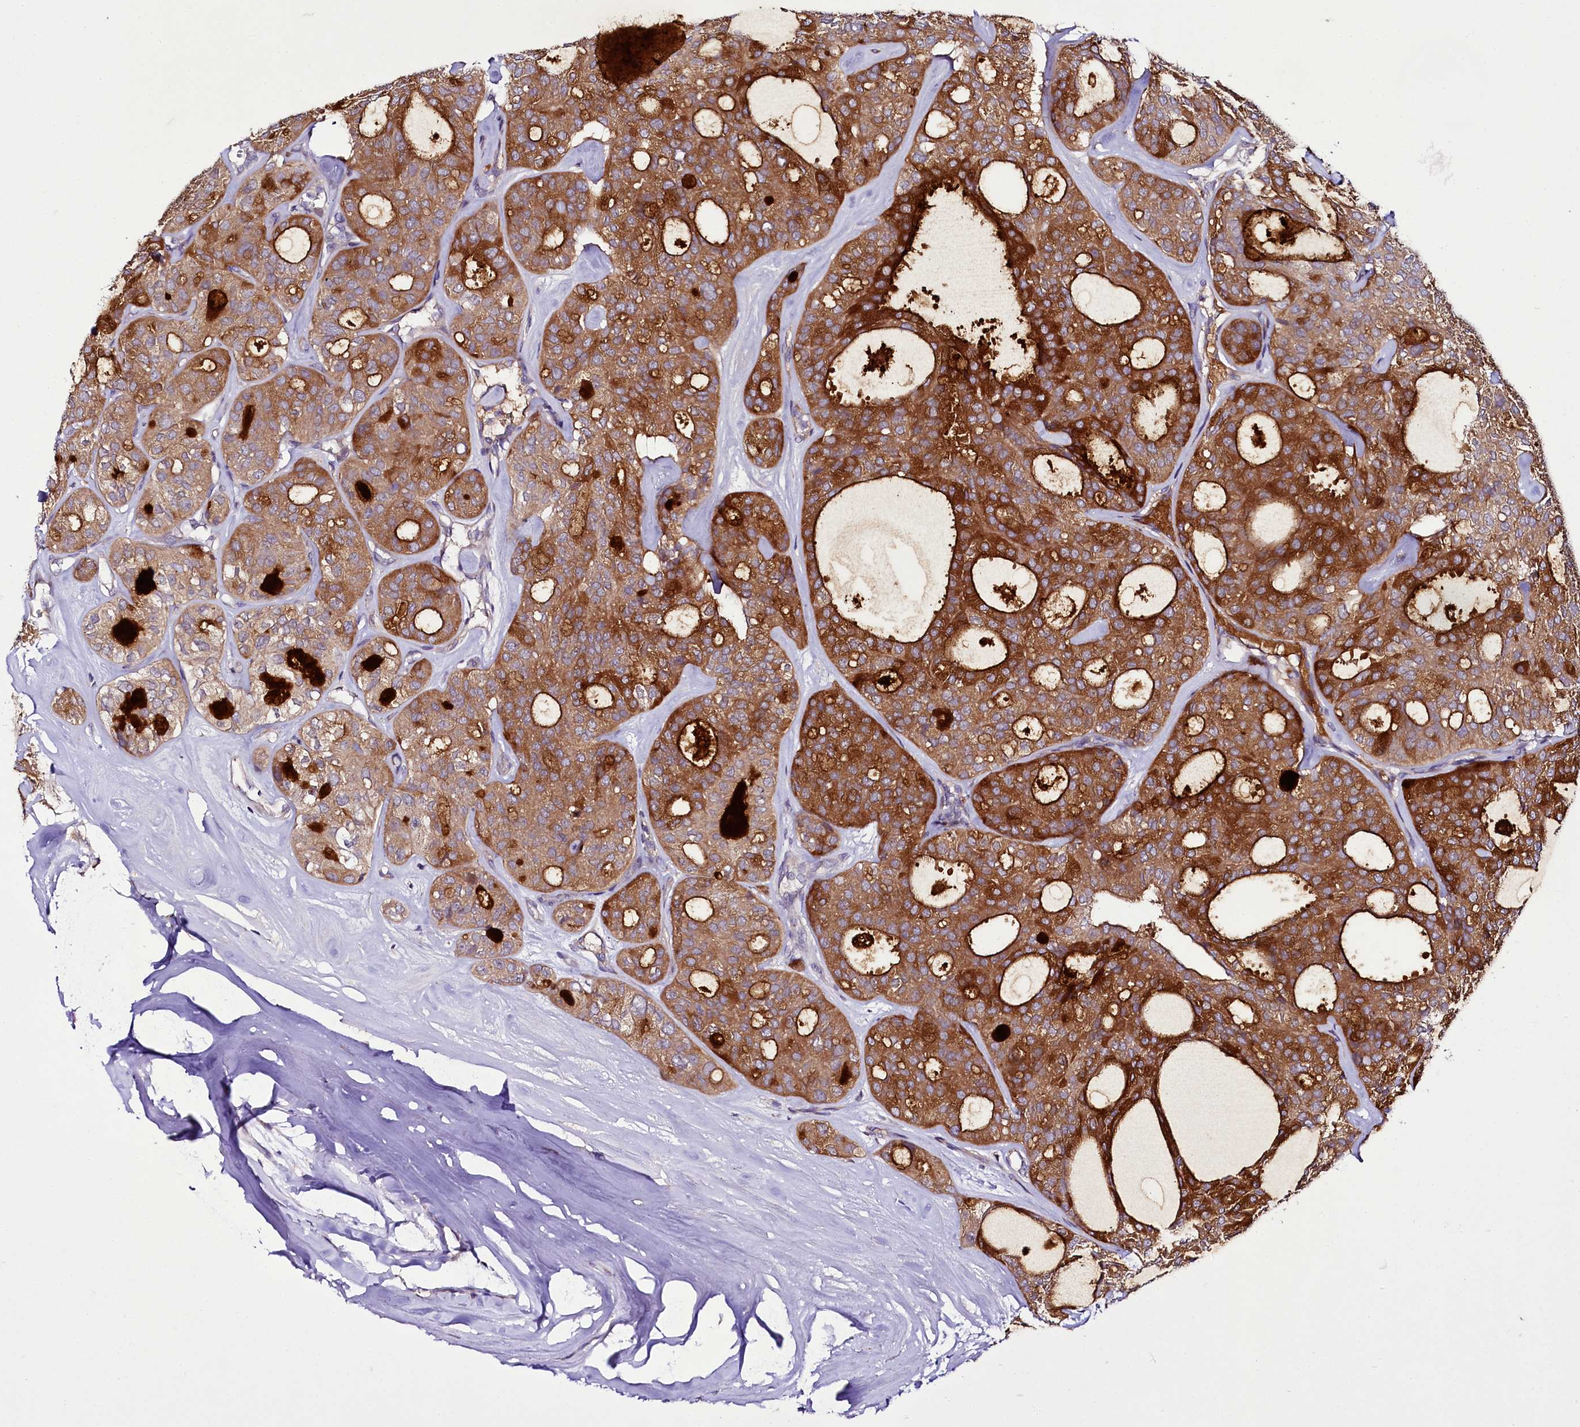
{"staining": {"intensity": "moderate", "quantity": ">75%", "location": "cytoplasmic/membranous"}, "tissue": "thyroid cancer", "cell_type": "Tumor cells", "image_type": "cancer", "snomed": [{"axis": "morphology", "description": "Follicular adenoma carcinoma, NOS"}, {"axis": "topography", "description": "Thyroid gland"}], "caption": "An image of human follicular adenoma carcinoma (thyroid) stained for a protein shows moderate cytoplasmic/membranous brown staining in tumor cells. The protein of interest is stained brown, and the nuclei are stained in blue (DAB (3,3'-diaminobenzidine) IHC with brightfield microscopy, high magnification).", "gene": "ZC3H12C", "patient": {"sex": "male", "age": 75}}